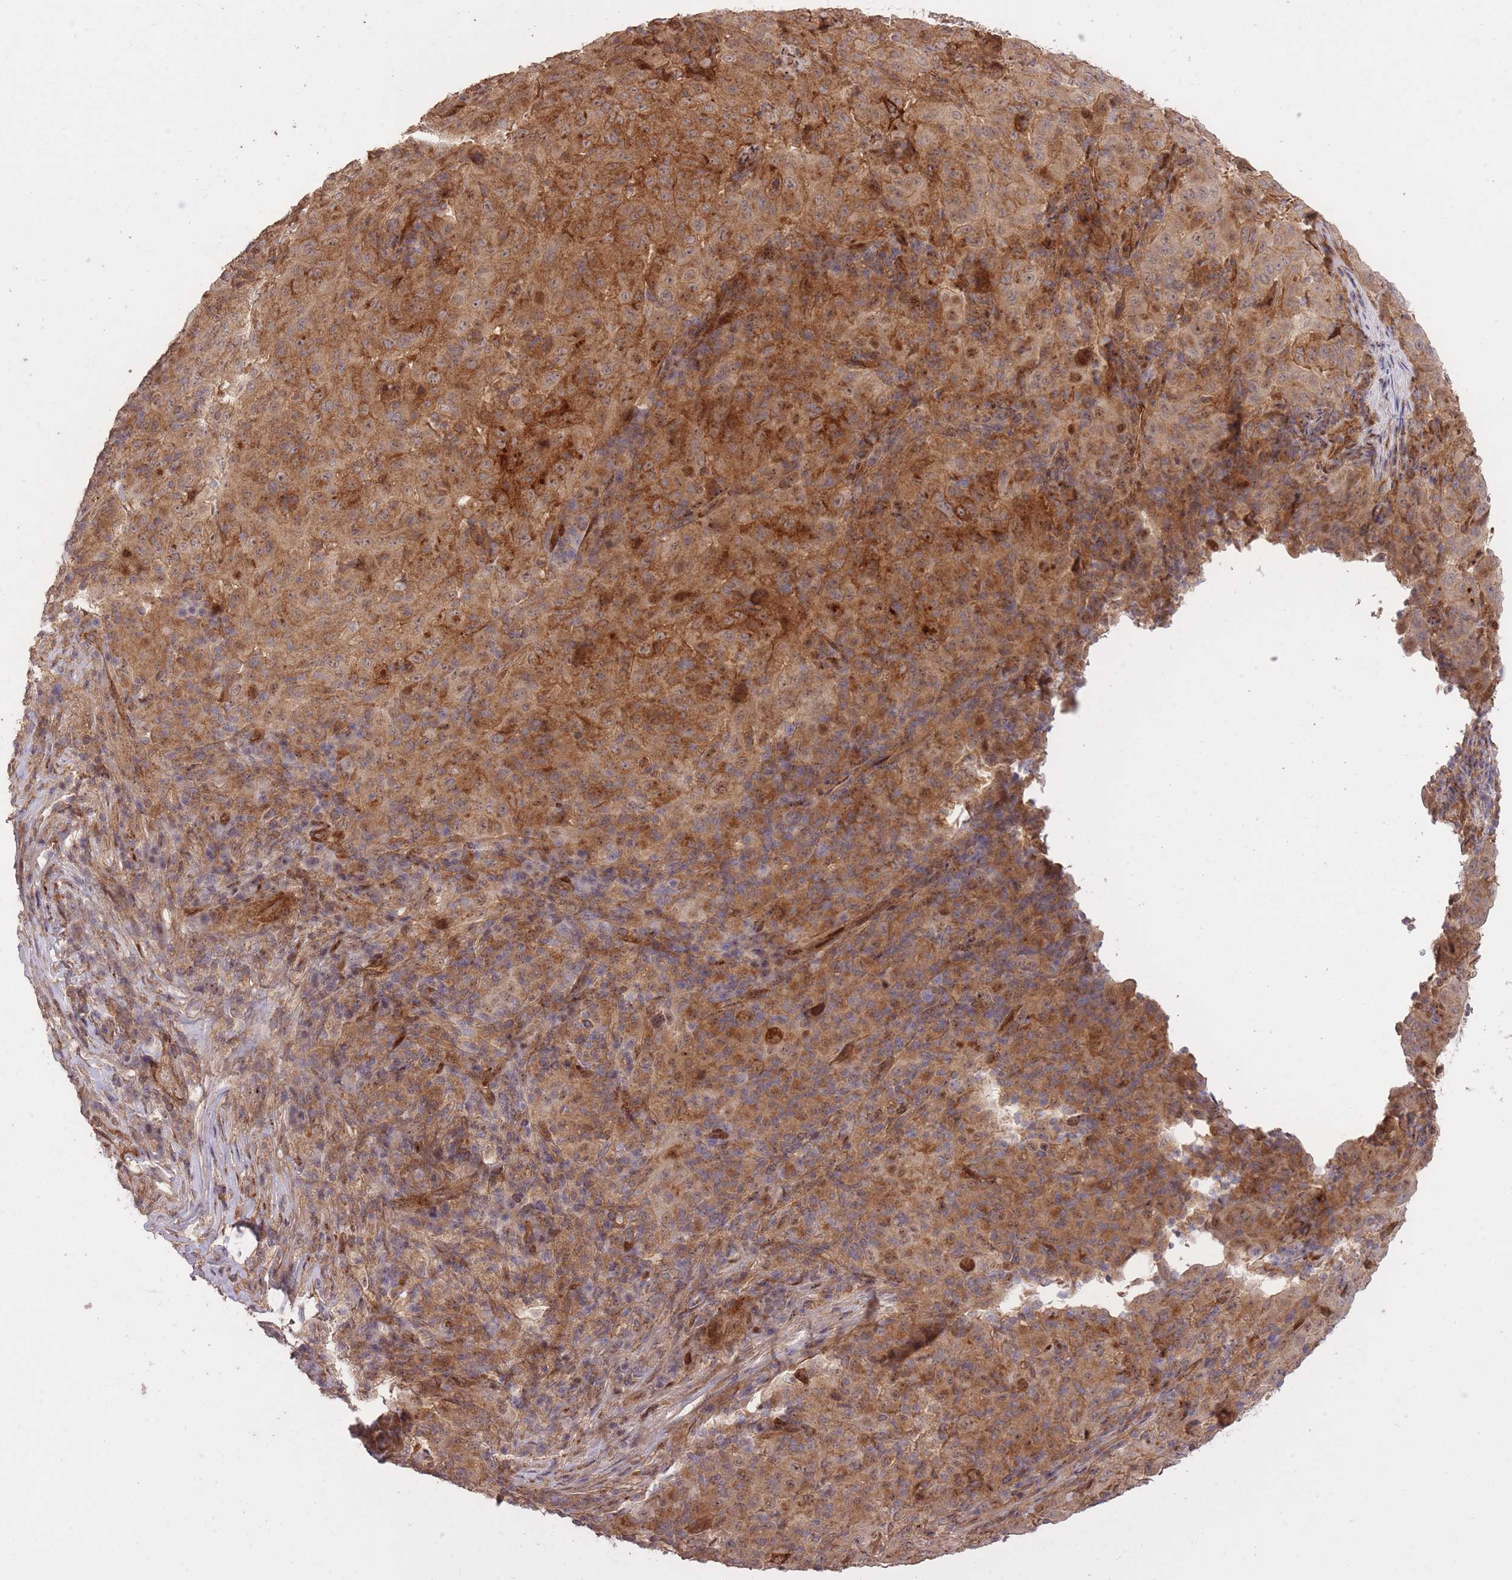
{"staining": {"intensity": "moderate", "quantity": ">75%", "location": "cytoplasmic/membranous,nuclear"}, "tissue": "pancreatic cancer", "cell_type": "Tumor cells", "image_type": "cancer", "snomed": [{"axis": "morphology", "description": "Adenocarcinoma, NOS"}, {"axis": "topography", "description": "Pancreas"}], "caption": "Immunohistochemistry (IHC) staining of pancreatic adenocarcinoma, which shows medium levels of moderate cytoplasmic/membranous and nuclear positivity in approximately >75% of tumor cells indicating moderate cytoplasmic/membranous and nuclear protein expression. The staining was performed using DAB (brown) for protein detection and nuclei were counterstained in hematoxylin (blue).", "gene": "PLD1", "patient": {"sex": "male", "age": 63}}